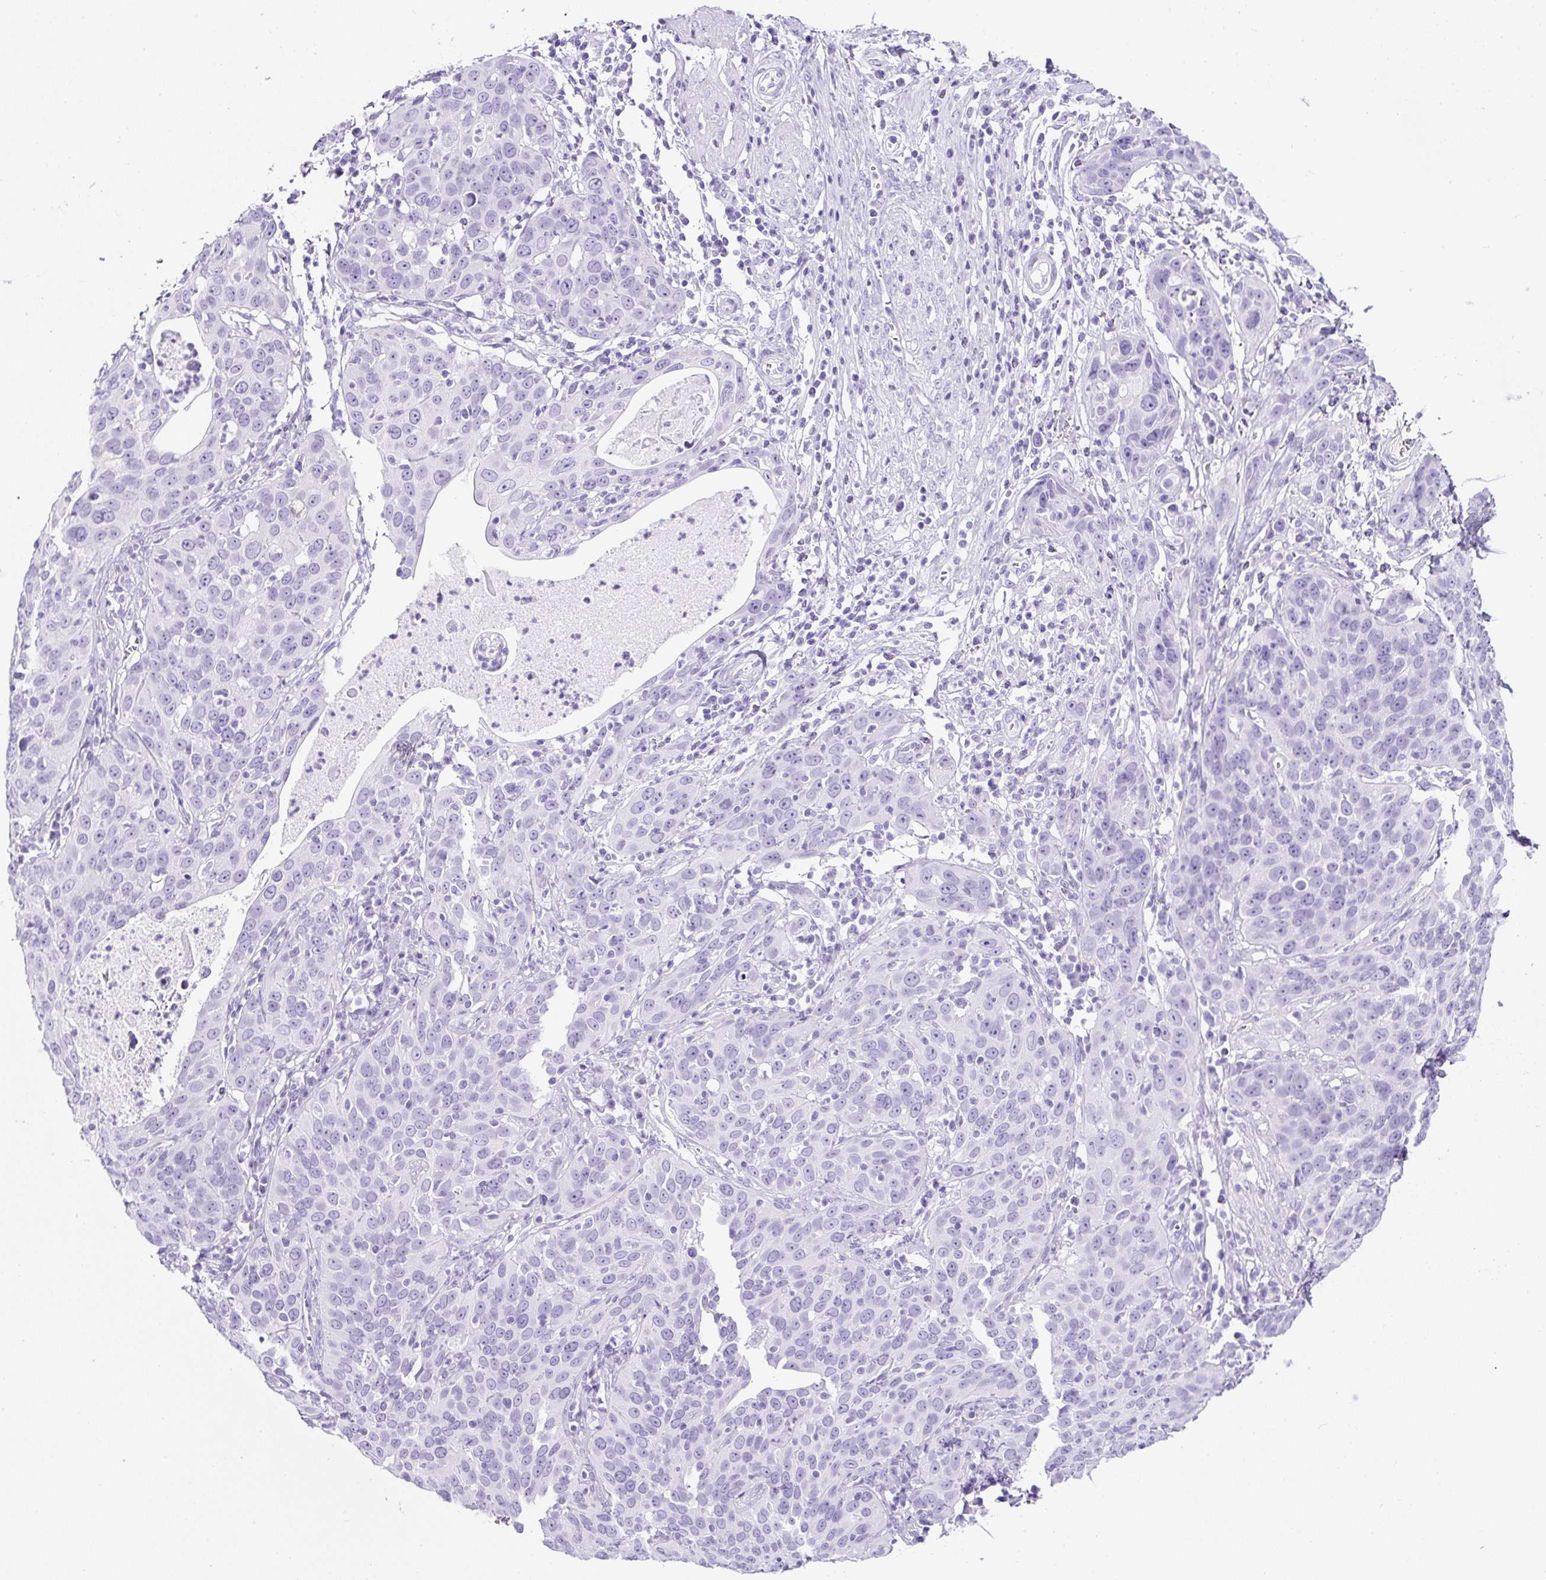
{"staining": {"intensity": "negative", "quantity": "none", "location": "none"}, "tissue": "cervical cancer", "cell_type": "Tumor cells", "image_type": "cancer", "snomed": [{"axis": "morphology", "description": "Squamous cell carcinoma, NOS"}, {"axis": "topography", "description": "Cervix"}], "caption": "This image is of cervical squamous cell carcinoma stained with immunohistochemistry (IHC) to label a protein in brown with the nuclei are counter-stained blue. There is no expression in tumor cells.", "gene": "TMEM200B", "patient": {"sex": "female", "age": 36}}